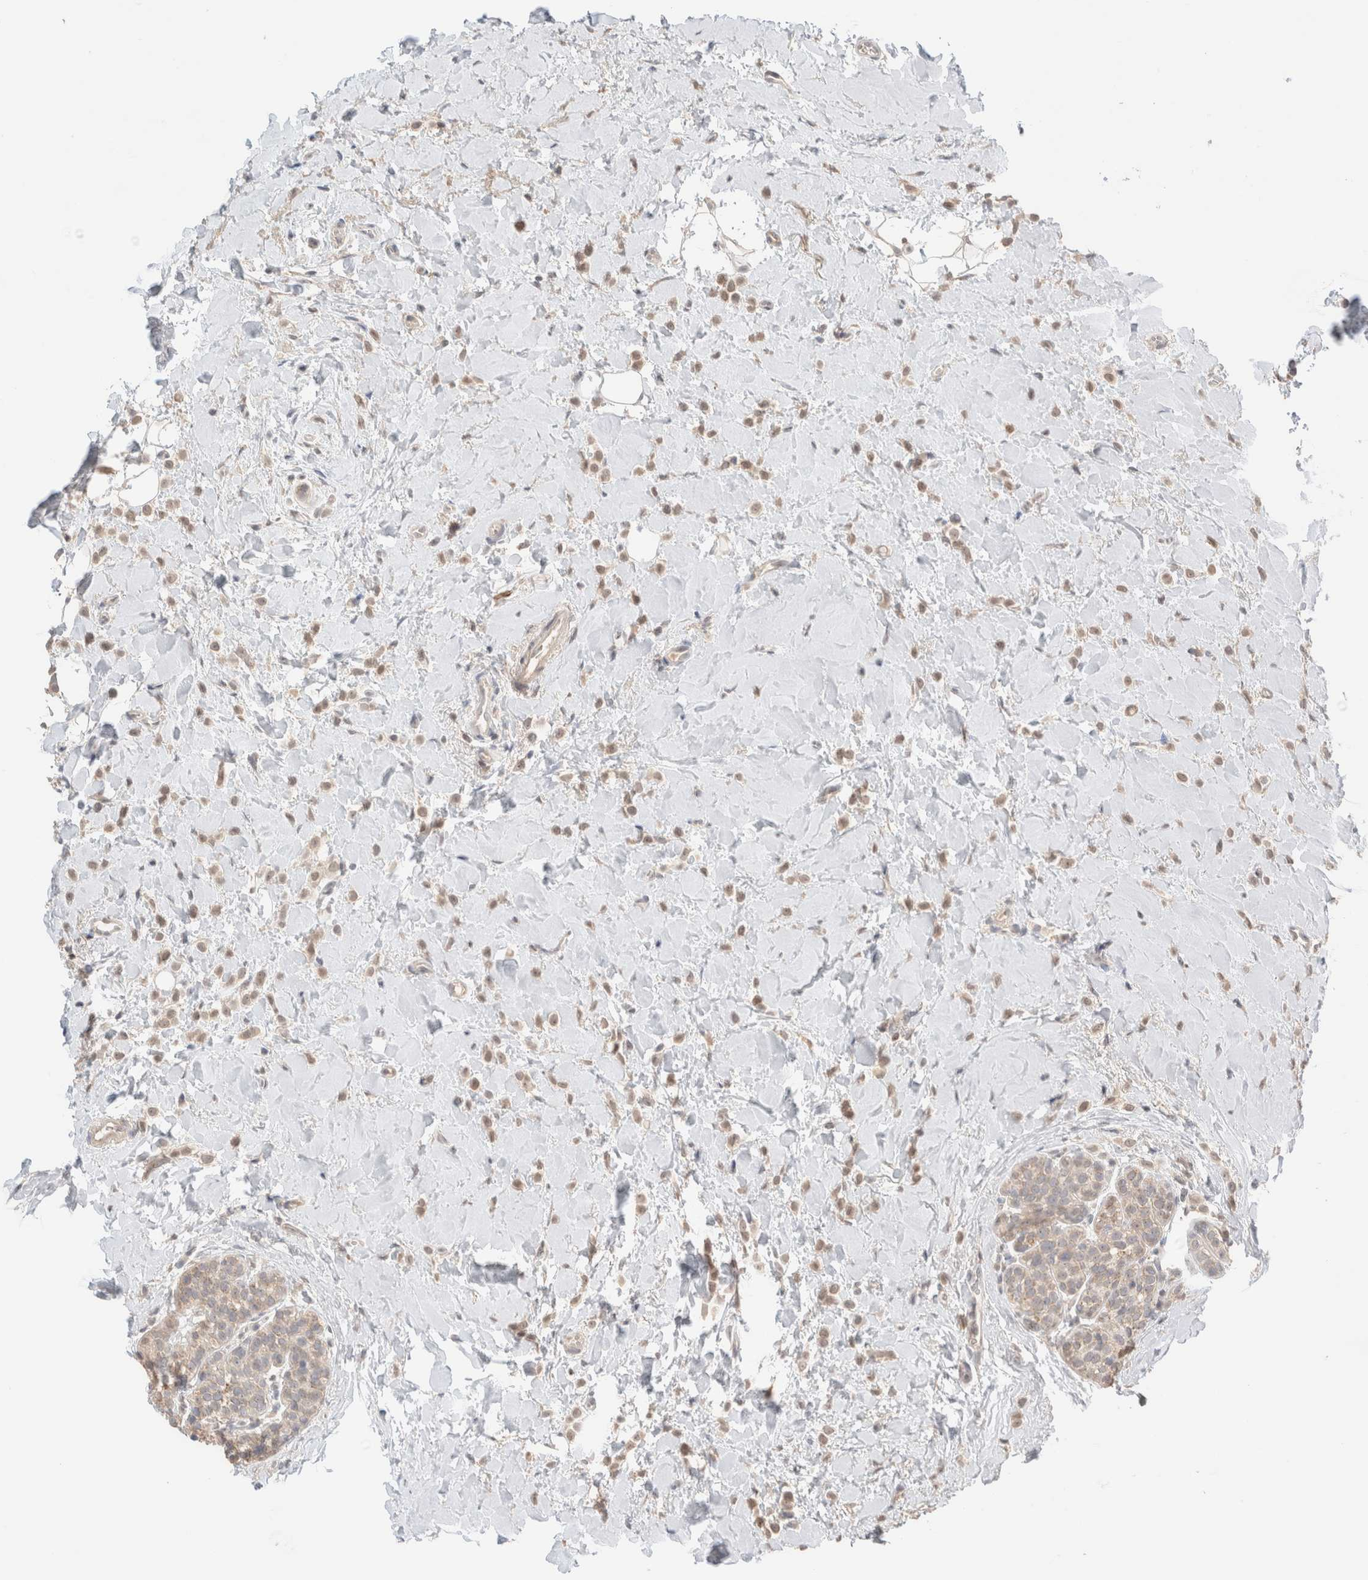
{"staining": {"intensity": "weak", "quantity": ">75%", "location": "cytoplasmic/membranous"}, "tissue": "breast cancer", "cell_type": "Tumor cells", "image_type": "cancer", "snomed": [{"axis": "morphology", "description": "Normal tissue, NOS"}, {"axis": "morphology", "description": "Lobular carcinoma"}, {"axis": "topography", "description": "Breast"}], "caption": "Tumor cells display weak cytoplasmic/membranous staining in about >75% of cells in breast cancer.", "gene": "TRIM41", "patient": {"sex": "female", "age": 50}}